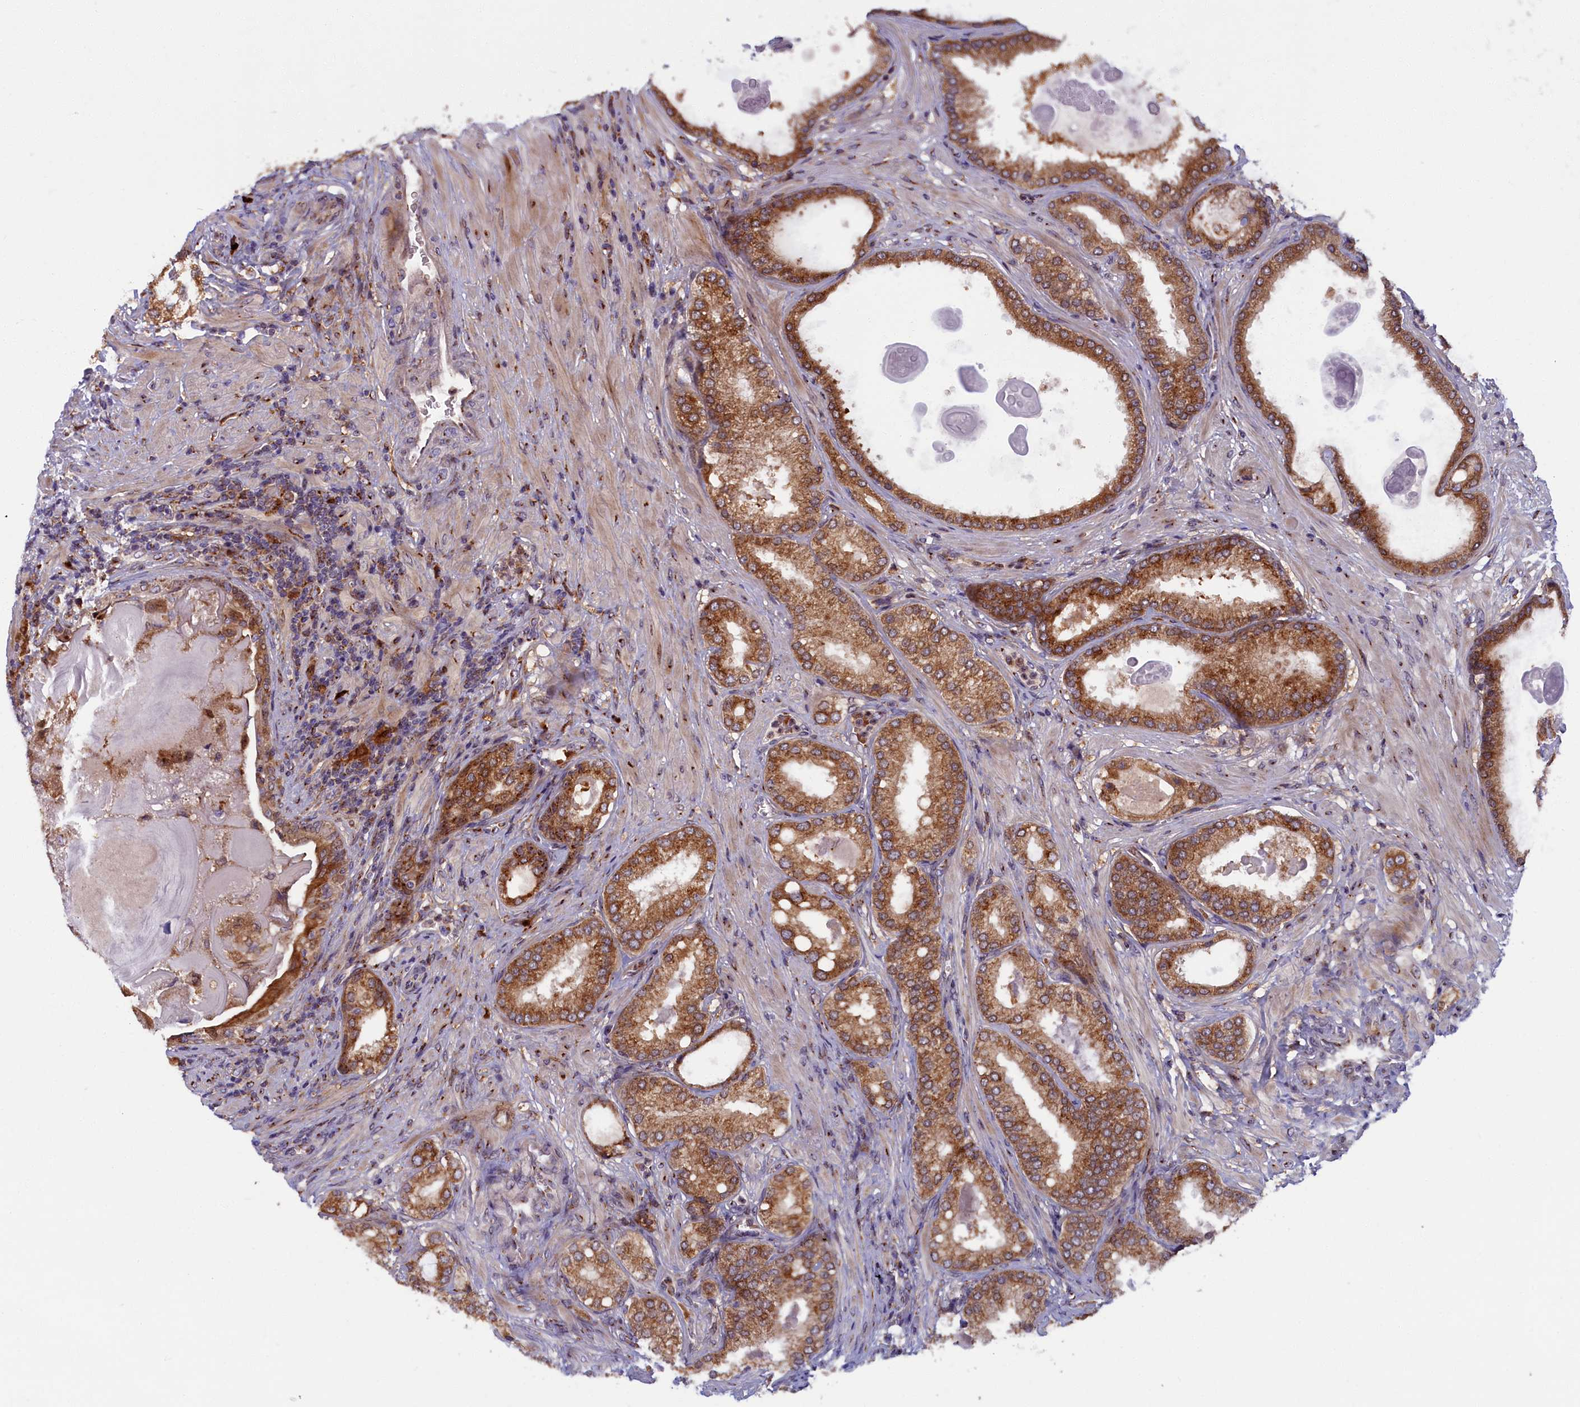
{"staining": {"intensity": "strong", "quantity": ">75%", "location": "cytoplasmic/membranous"}, "tissue": "prostate cancer", "cell_type": "Tumor cells", "image_type": "cancer", "snomed": [{"axis": "morphology", "description": "Adenocarcinoma, Low grade"}, {"axis": "topography", "description": "Prostate"}], "caption": "Human prostate low-grade adenocarcinoma stained with a brown dye reveals strong cytoplasmic/membranous positive positivity in about >75% of tumor cells.", "gene": "BLVRB", "patient": {"sex": "male", "age": 59}}